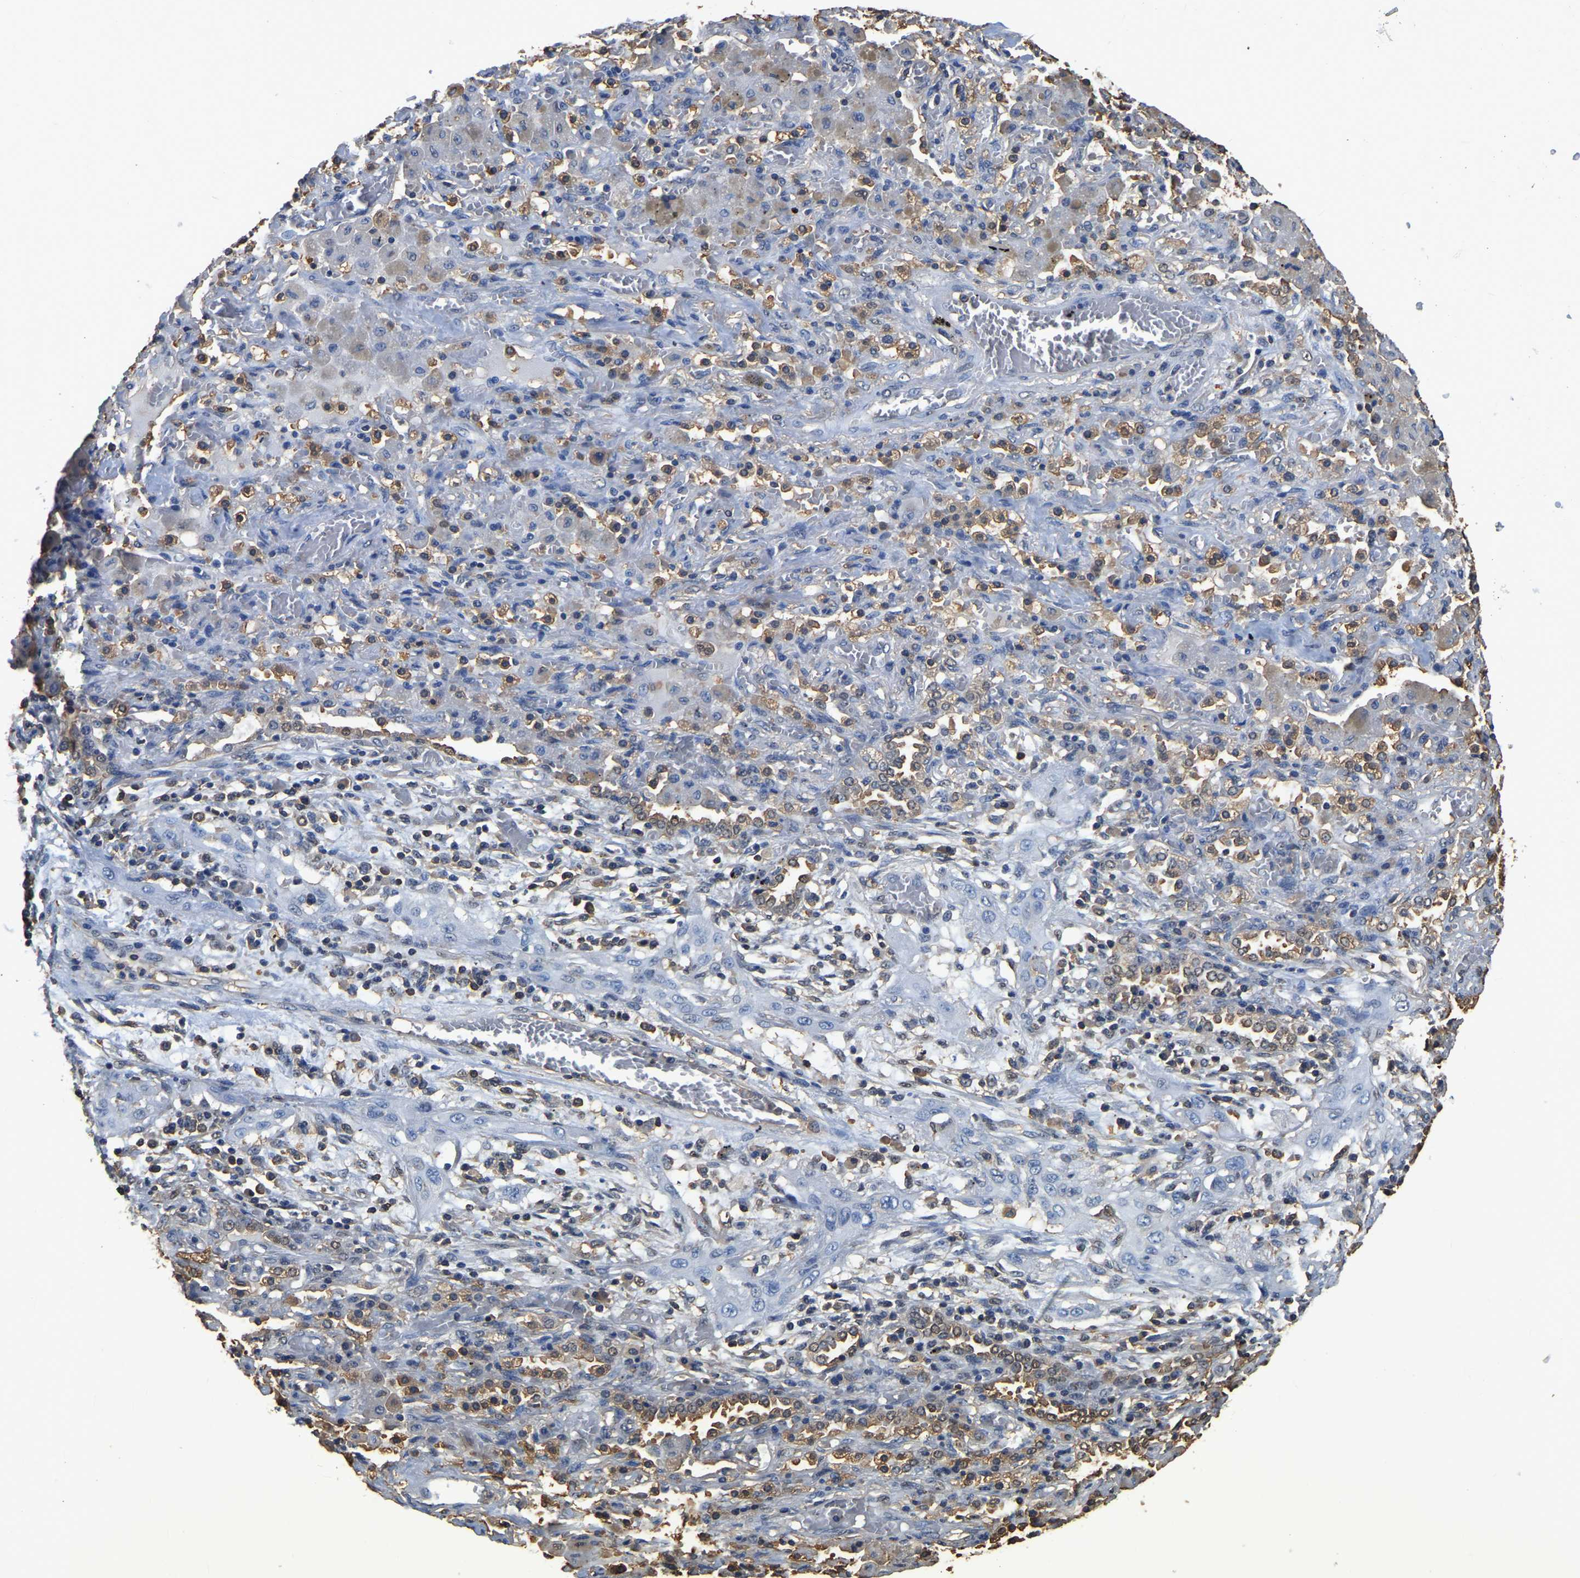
{"staining": {"intensity": "negative", "quantity": "none", "location": "none"}, "tissue": "lung cancer", "cell_type": "Tumor cells", "image_type": "cancer", "snomed": [{"axis": "morphology", "description": "Squamous cell carcinoma, NOS"}, {"axis": "topography", "description": "Lung"}], "caption": "Immunohistochemistry (IHC) of lung squamous cell carcinoma displays no staining in tumor cells.", "gene": "LDHB", "patient": {"sex": "female", "age": 47}}